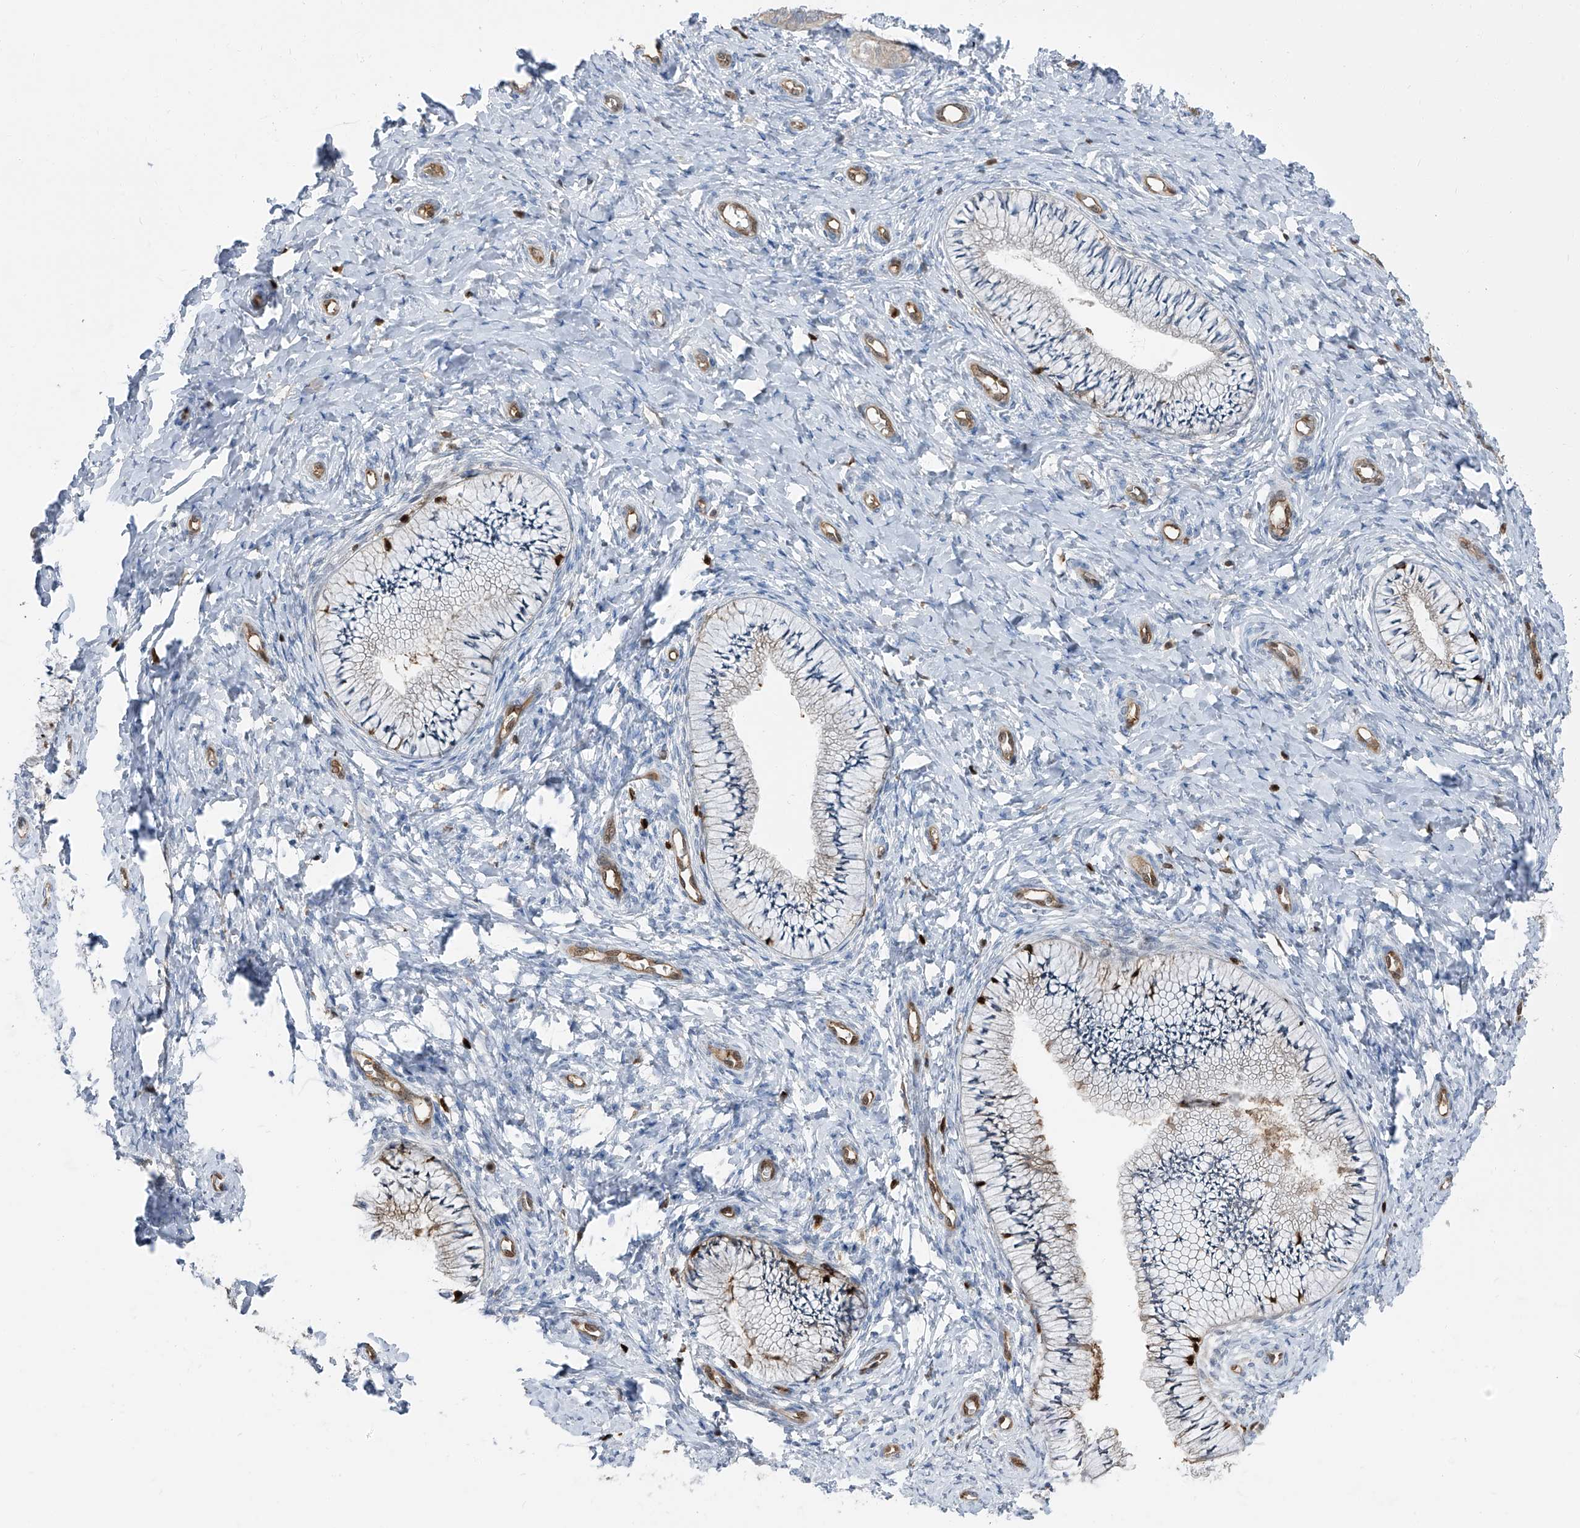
{"staining": {"intensity": "moderate", "quantity": "<25%", "location": "cytoplasmic/membranous"}, "tissue": "cervix", "cell_type": "Glandular cells", "image_type": "normal", "snomed": [{"axis": "morphology", "description": "Normal tissue, NOS"}, {"axis": "topography", "description": "Cervix"}], "caption": "Immunohistochemical staining of normal human cervix reveals low levels of moderate cytoplasmic/membranous expression in about <25% of glandular cells.", "gene": "PSMB10", "patient": {"sex": "female", "age": 36}}